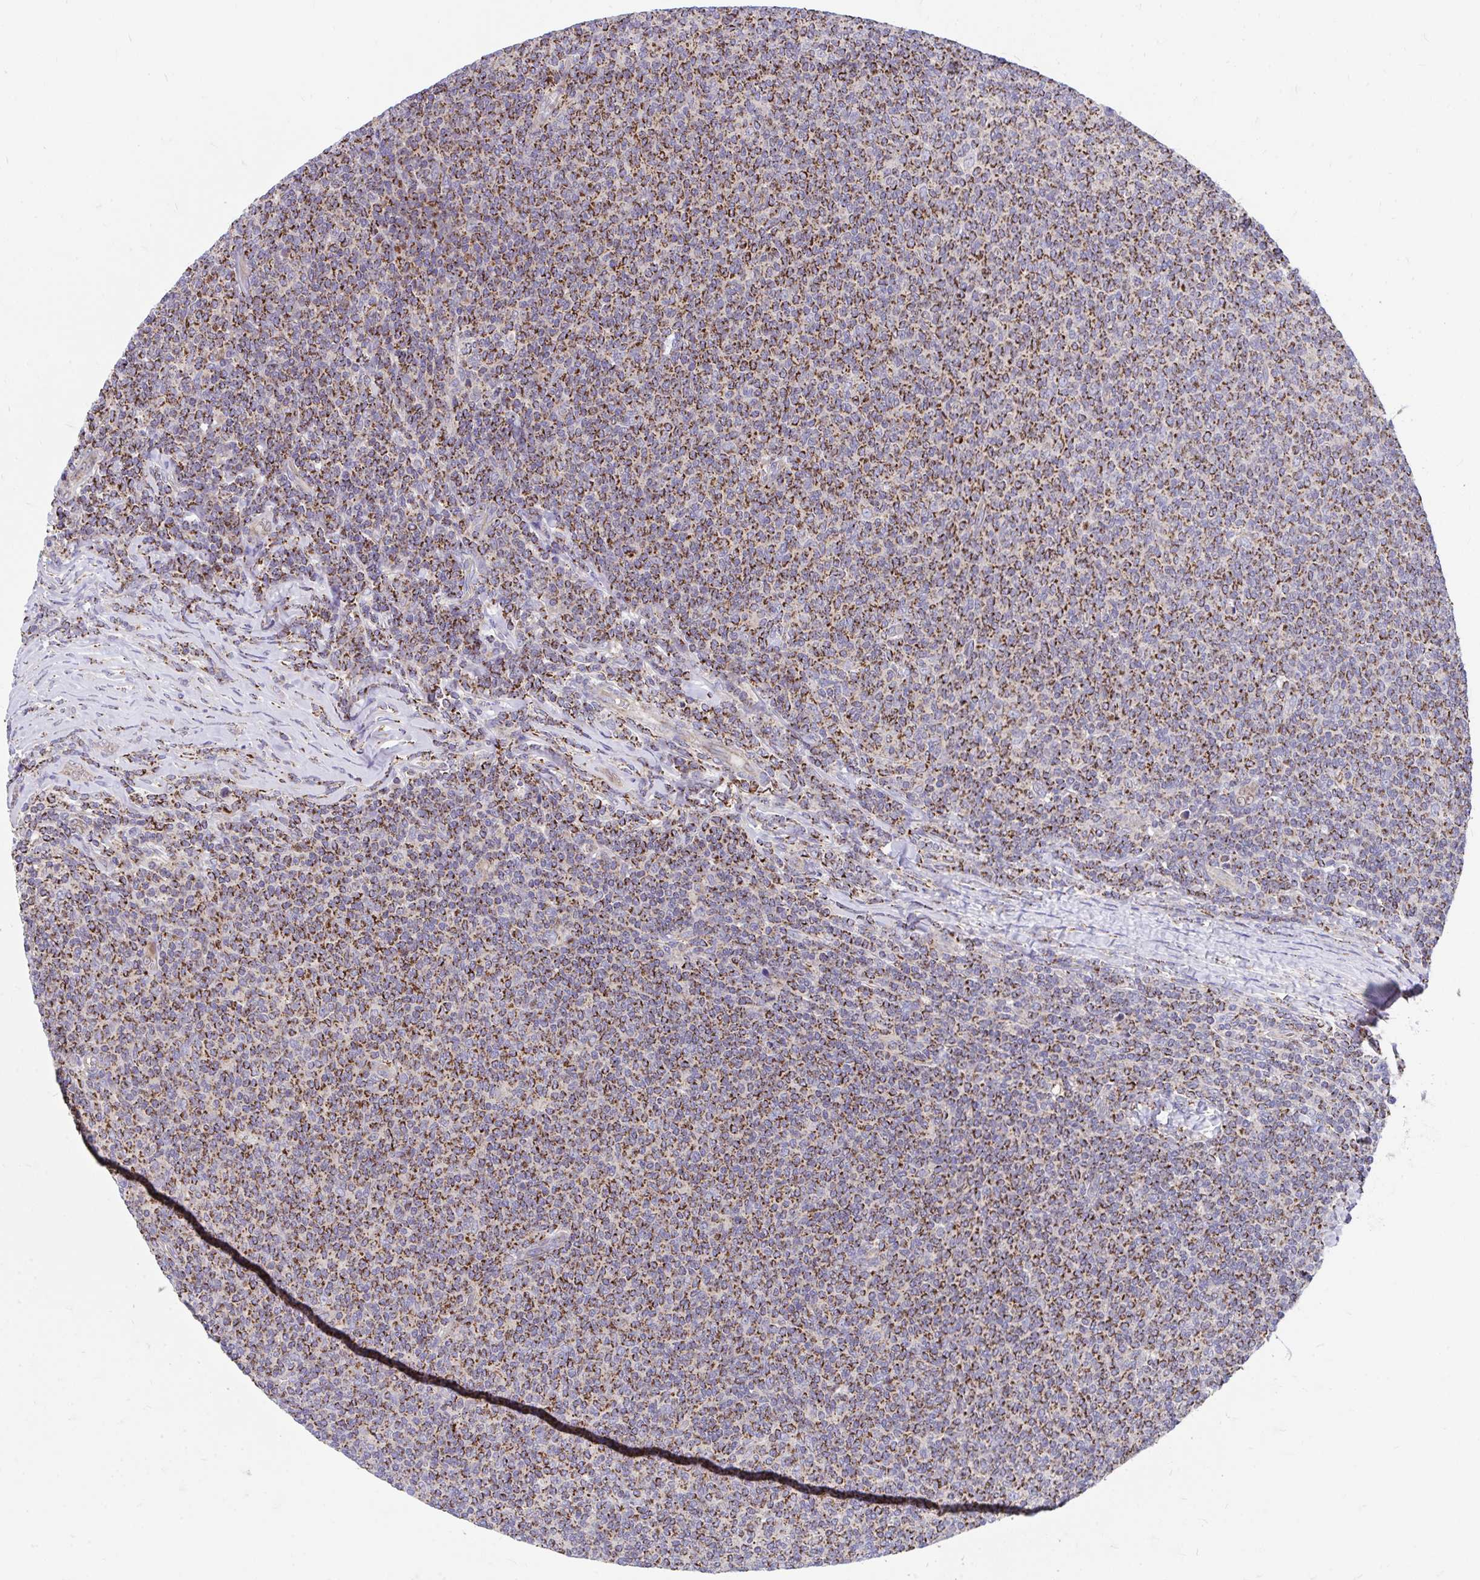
{"staining": {"intensity": "strong", "quantity": ">75%", "location": "cytoplasmic/membranous"}, "tissue": "lymphoma", "cell_type": "Tumor cells", "image_type": "cancer", "snomed": [{"axis": "morphology", "description": "Malignant lymphoma, non-Hodgkin's type, Low grade"}, {"axis": "topography", "description": "Lymph node"}], "caption": "A brown stain highlights strong cytoplasmic/membranous staining of a protein in human lymphoma tumor cells.", "gene": "FHIP1B", "patient": {"sex": "male", "age": 52}}